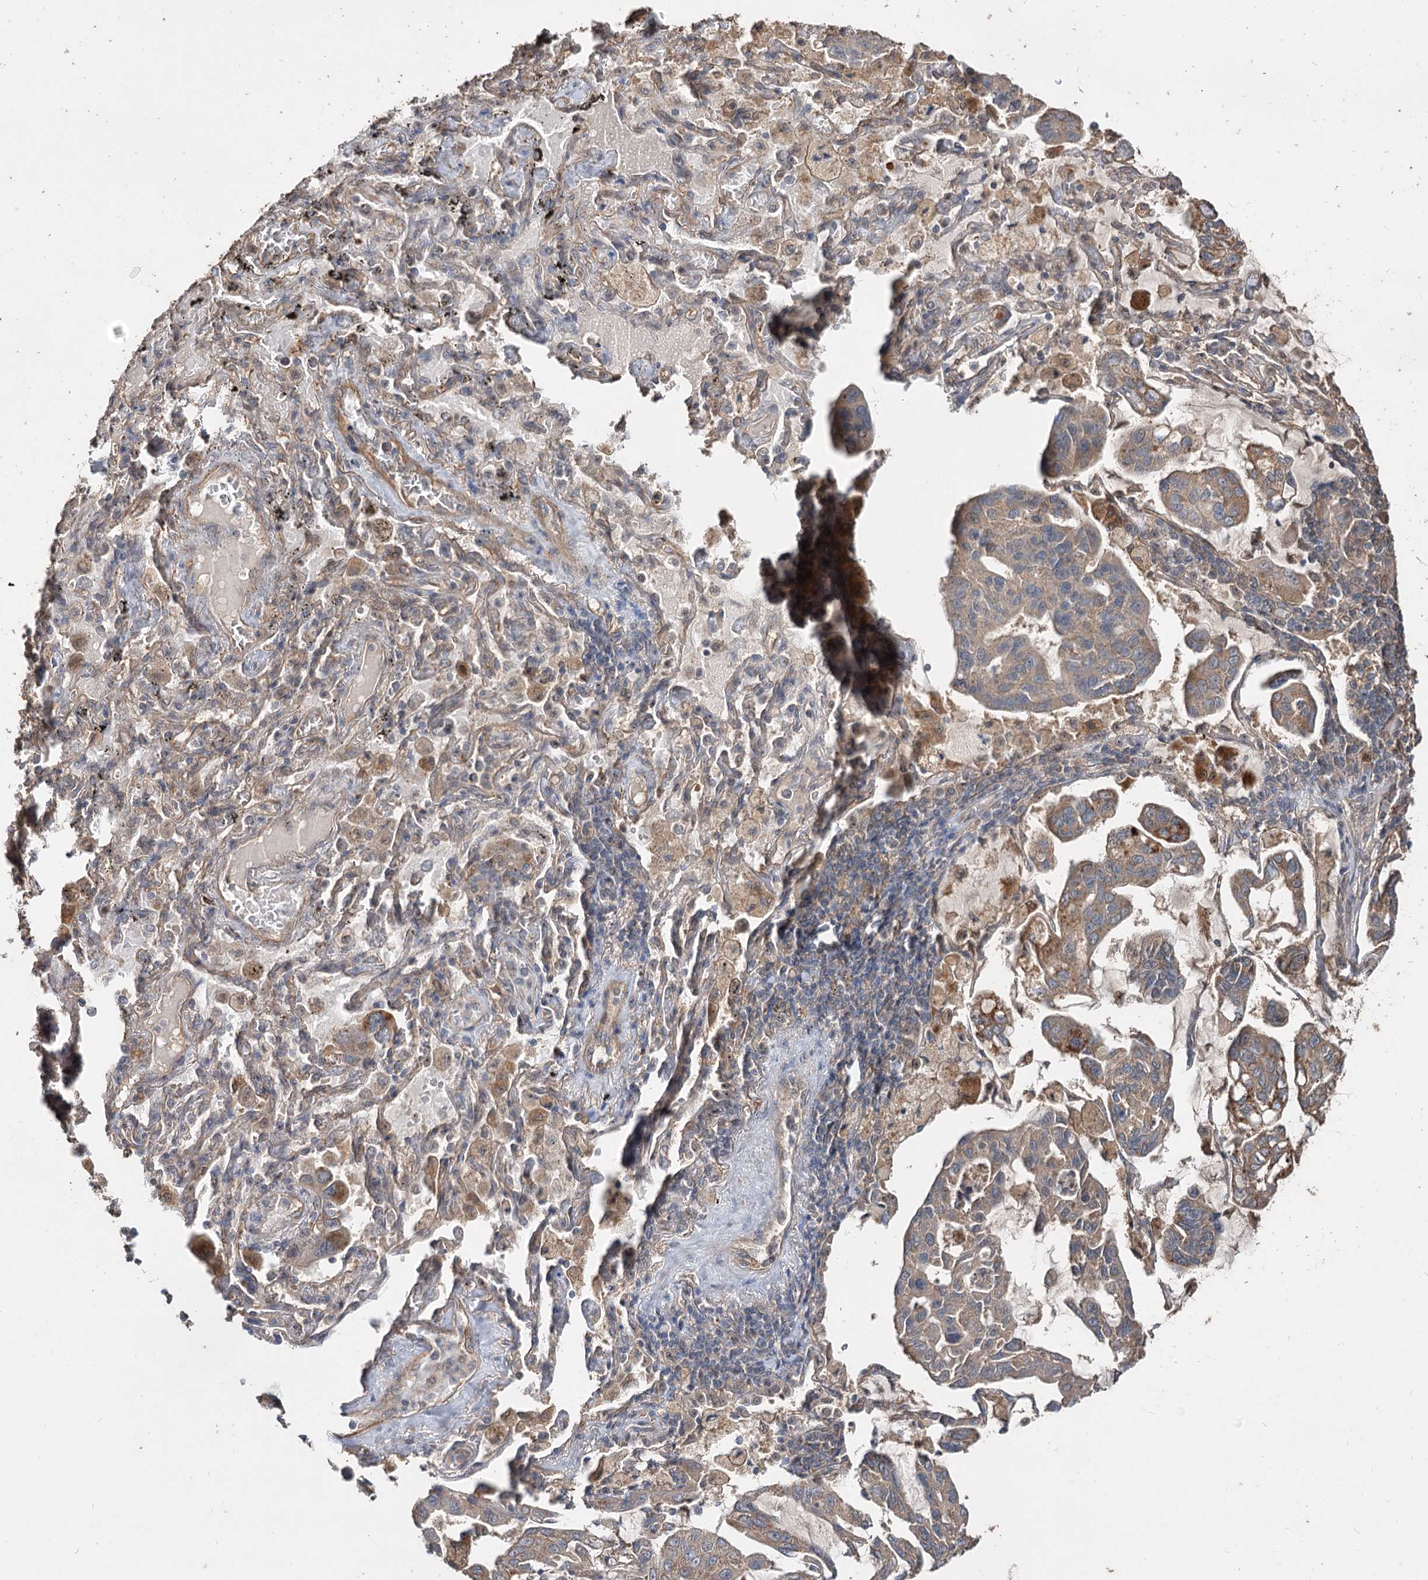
{"staining": {"intensity": "weak", "quantity": ">75%", "location": "cytoplasmic/membranous"}, "tissue": "lung cancer", "cell_type": "Tumor cells", "image_type": "cancer", "snomed": [{"axis": "morphology", "description": "Adenocarcinoma, NOS"}, {"axis": "topography", "description": "Lung"}], "caption": "Lung cancer (adenocarcinoma) was stained to show a protein in brown. There is low levels of weak cytoplasmic/membranous positivity in approximately >75% of tumor cells. (DAB IHC with brightfield microscopy, high magnification).", "gene": "SPART", "patient": {"sex": "male", "age": 64}}